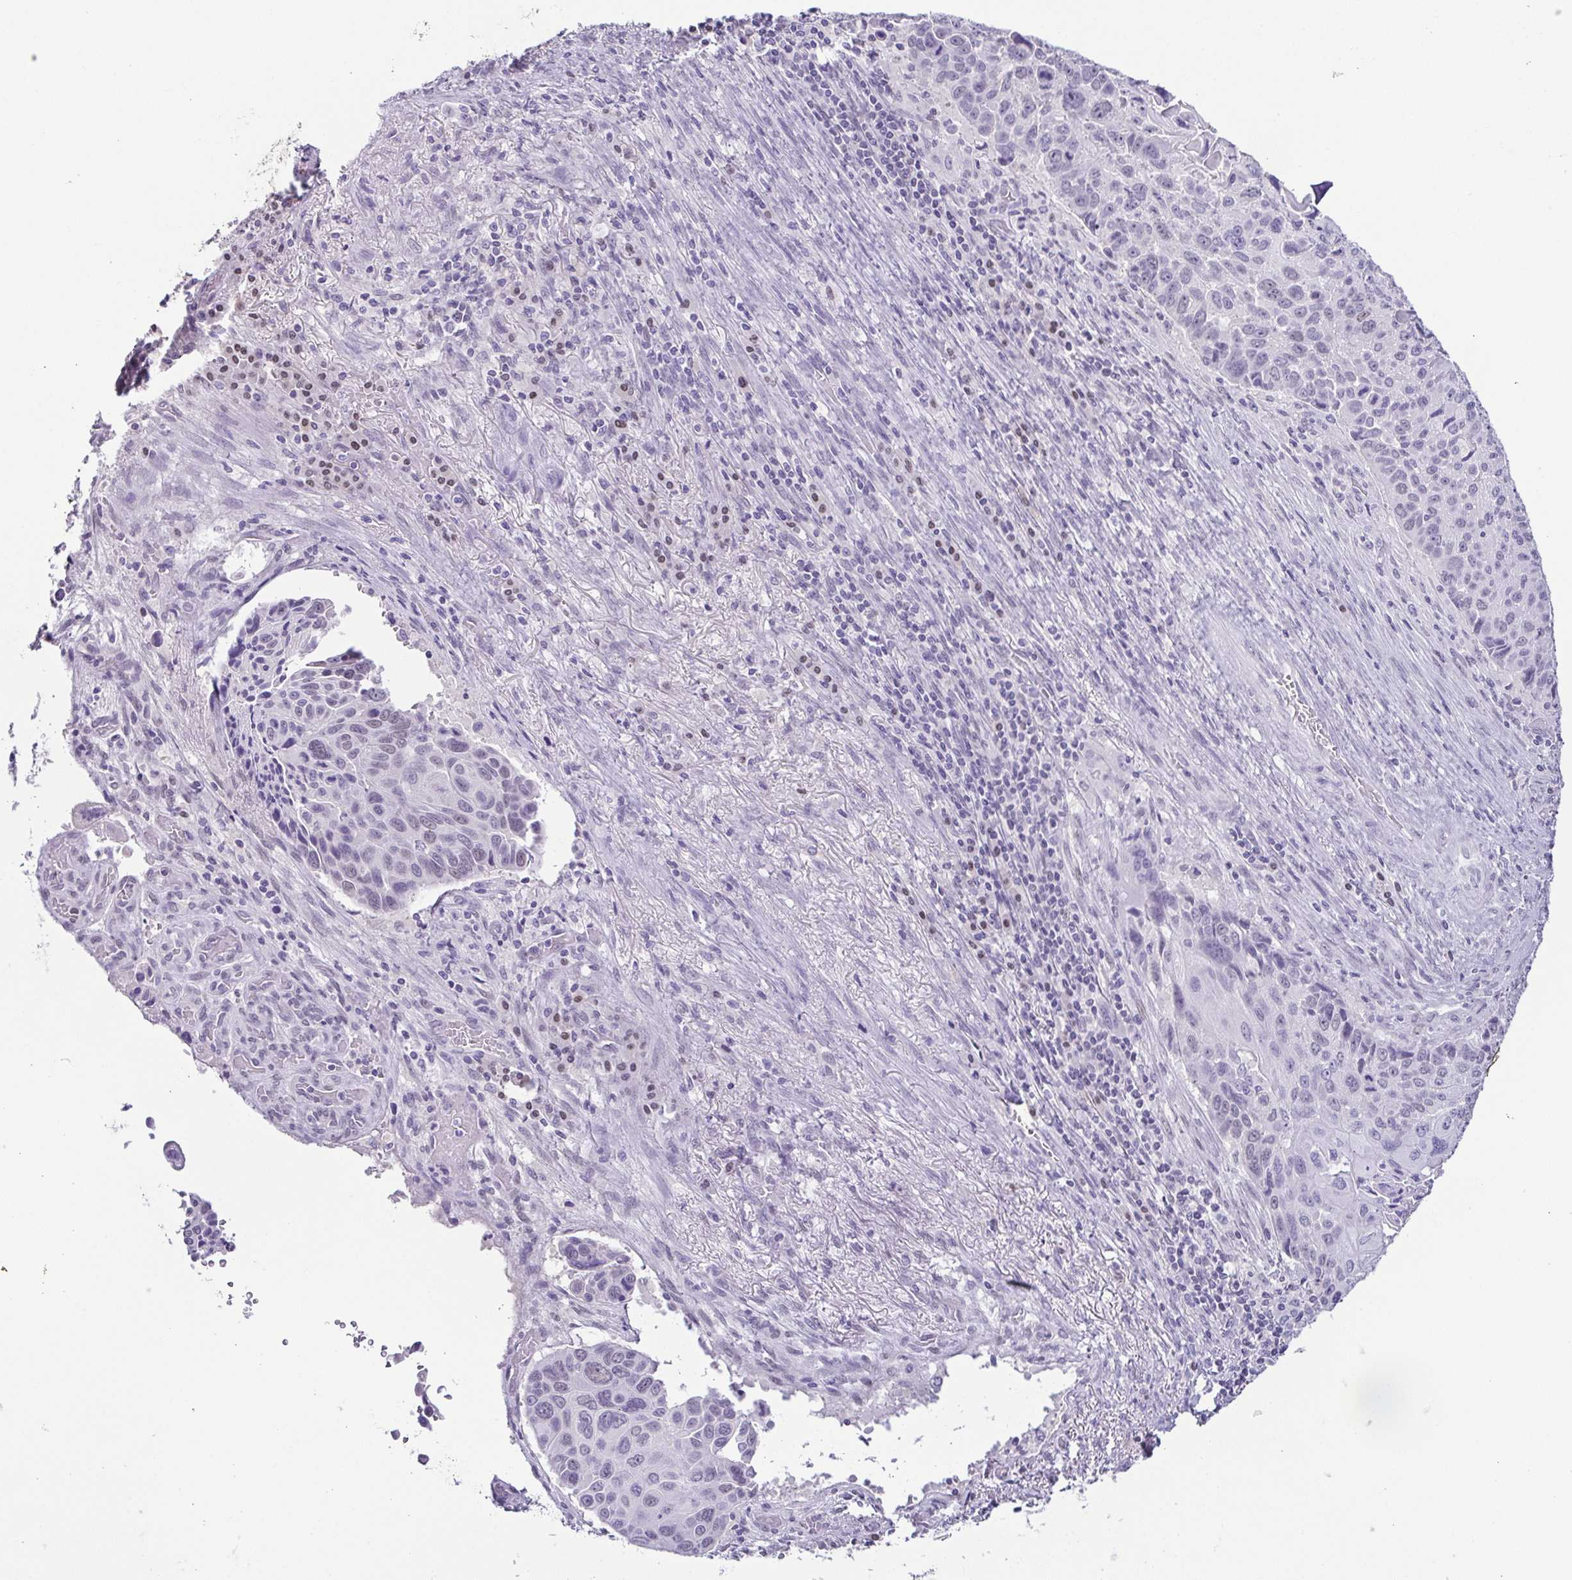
{"staining": {"intensity": "weak", "quantity": "<25%", "location": "nuclear"}, "tissue": "lung cancer", "cell_type": "Tumor cells", "image_type": "cancer", "snomed": [{"axis": "morphology", "description": "Squamous cell carcinoma, NOS"}, {"axis": "topography", "description": "Lung"}], "caption": "Squamous cell carcinoma (lung) was stained to show a protein in brown. There is no significant staining in tumor cells.", "gene": "TCF3", "patient": {"sex": "male", "age": 68}}